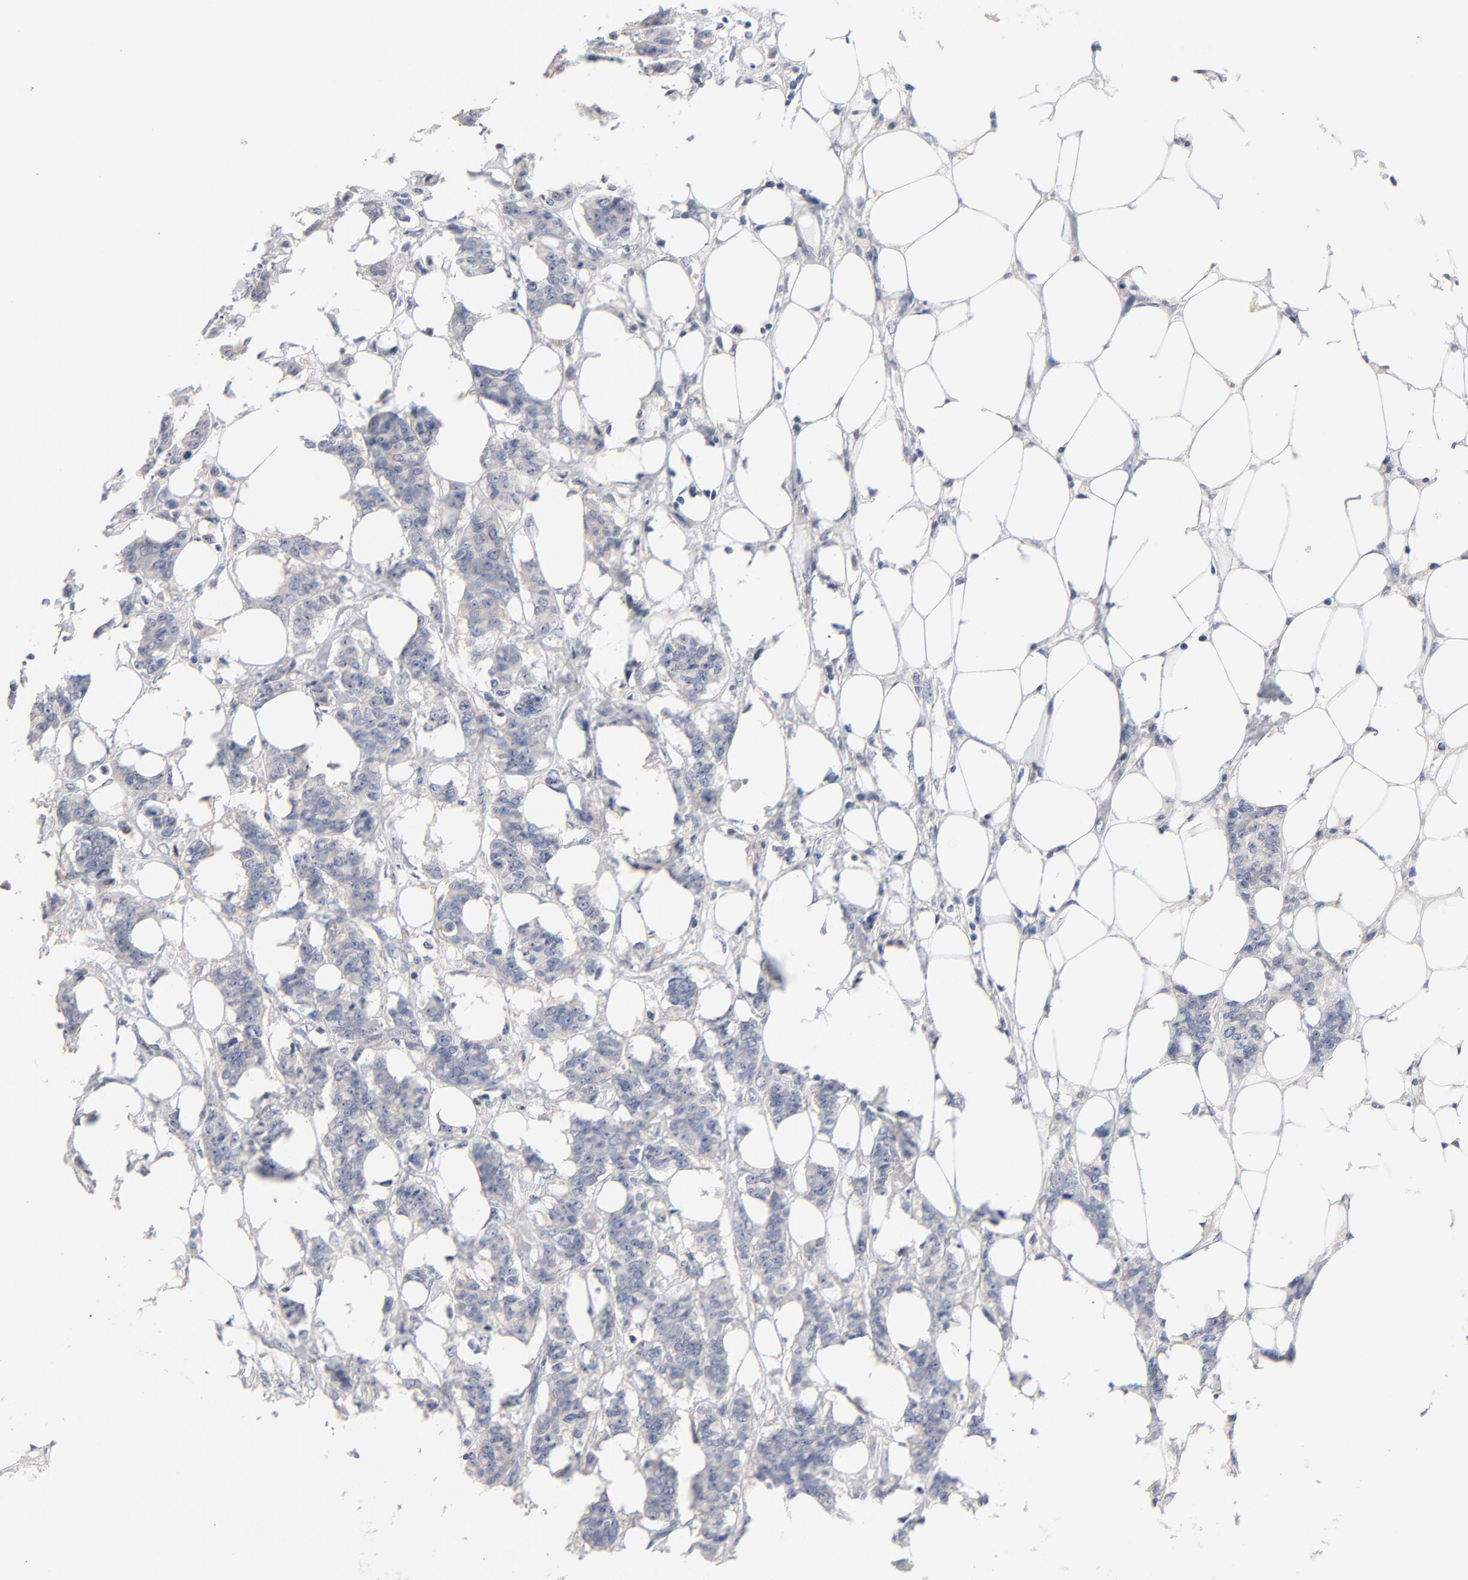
{"staining": {"intensity": "negative", "quantity": "none", "location": "none"}, "tissue": "breast cancer", "cell_type": "Tumor cells", "image_type": "cancer", "snomed": [{"axis": "morphology", "description": "Duct carcinoma"}, {"axis": "topography", "description": "Breast"}], "caption": "This is a micrograph of immunohistochemistry (IHC) staining of breast cancer, which shows no expression in tumor cells. (DAB immunohistochemistry, high magnification).", "gene": "AADAC", "patient": {"sex": "female", "age": 40}}